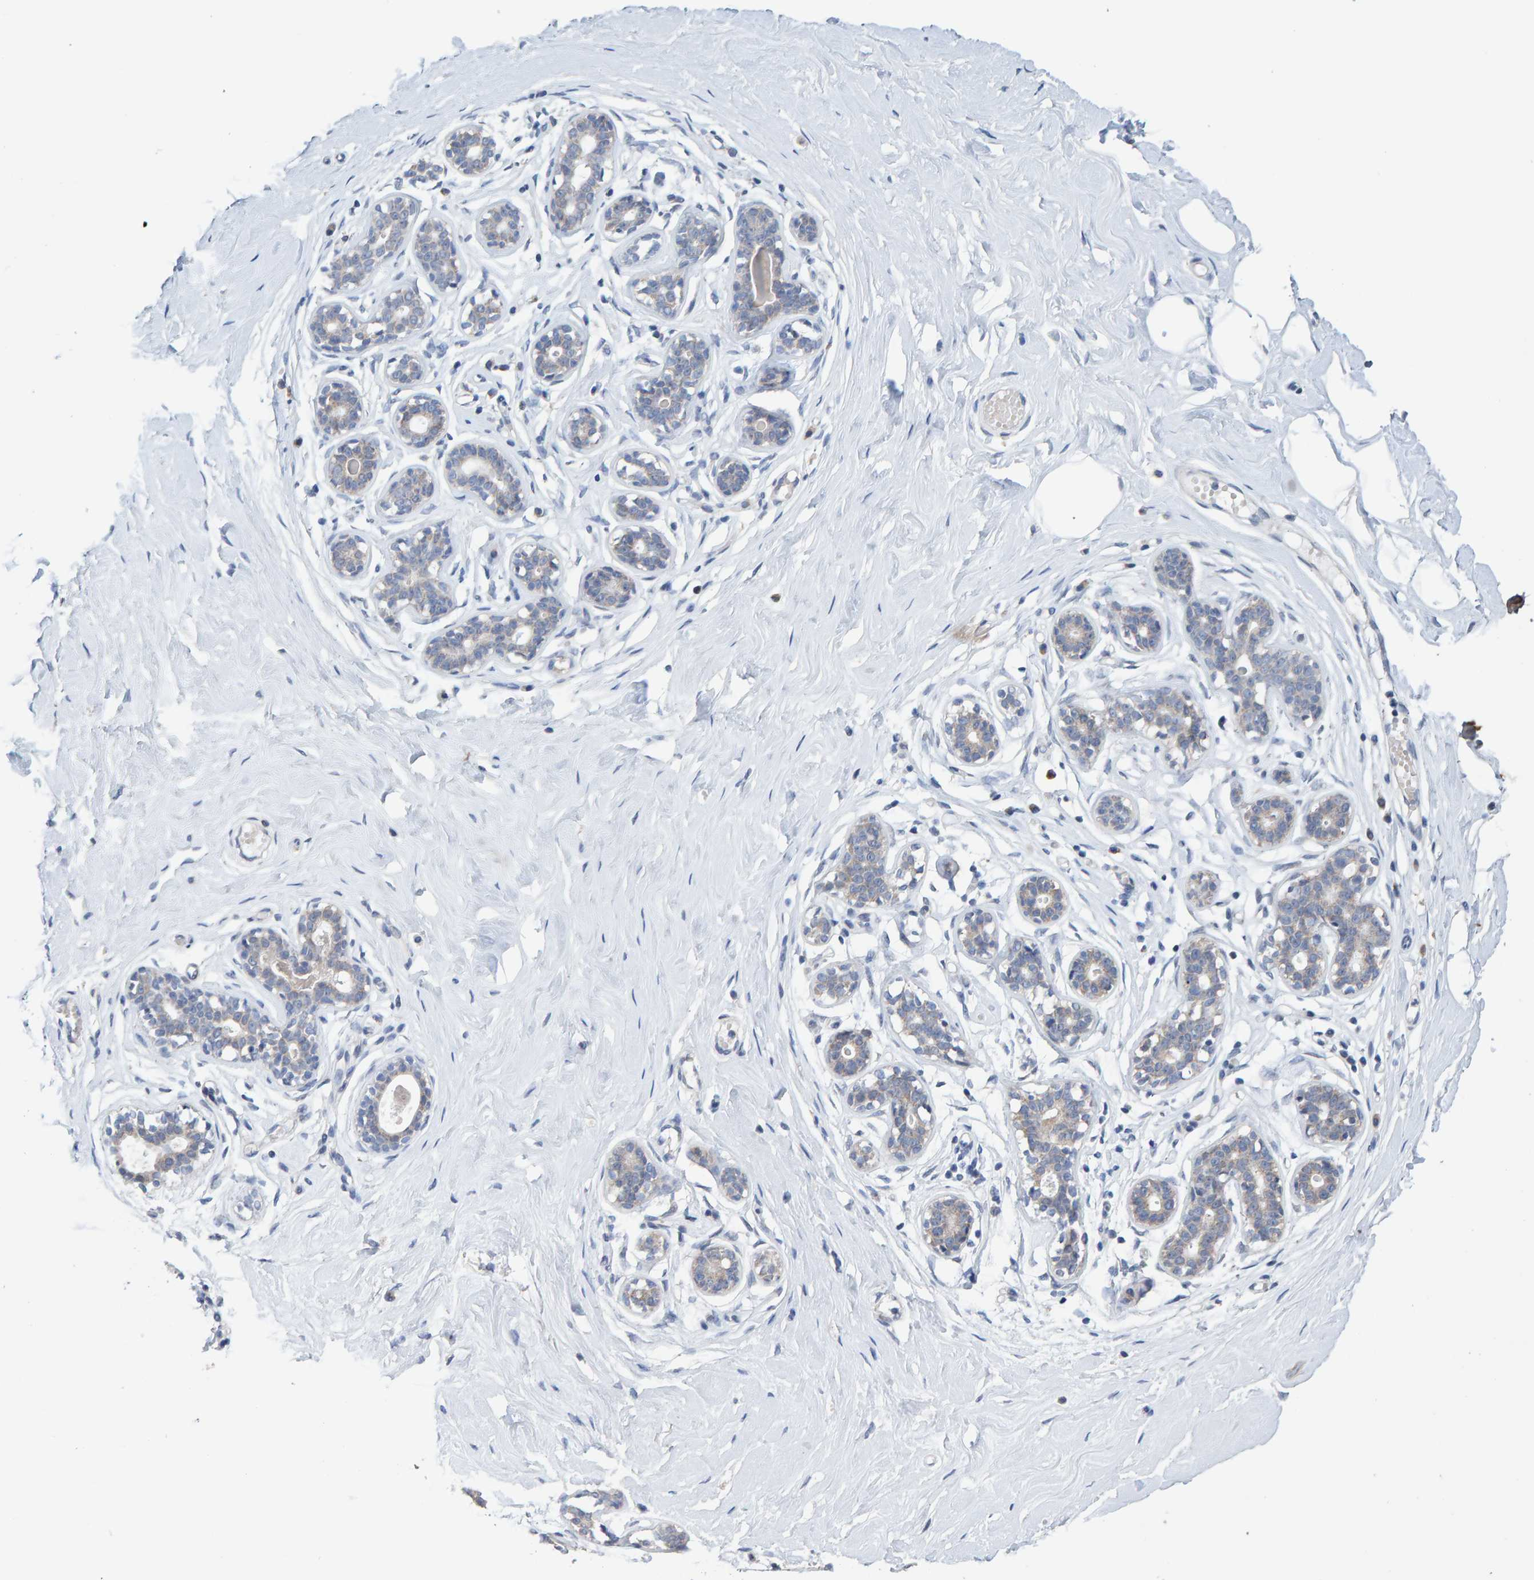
{"staining": {"intensity": "negative", "quantity": "none", "location": "none"}, "tissue": "breast", "cell_type": "Adipocytes", "image_type": "normal", "snomed": [{"axis": "morphology", "description": "Normal tissue, NOS"}, {"axis": "topography", "description": "Breast"}], "caption": "Immunohistochemistry micrograph of normal breast: human breast stained with DAB displays no significant protein positivity in adipocytes. (Brightfield microscopy of DAB (3,3'-diaminobenzidine) immunohistochemistry (IHC) at high magnification).", "gene": "USP43", "patient": {"sex": "female", "age": 23}}